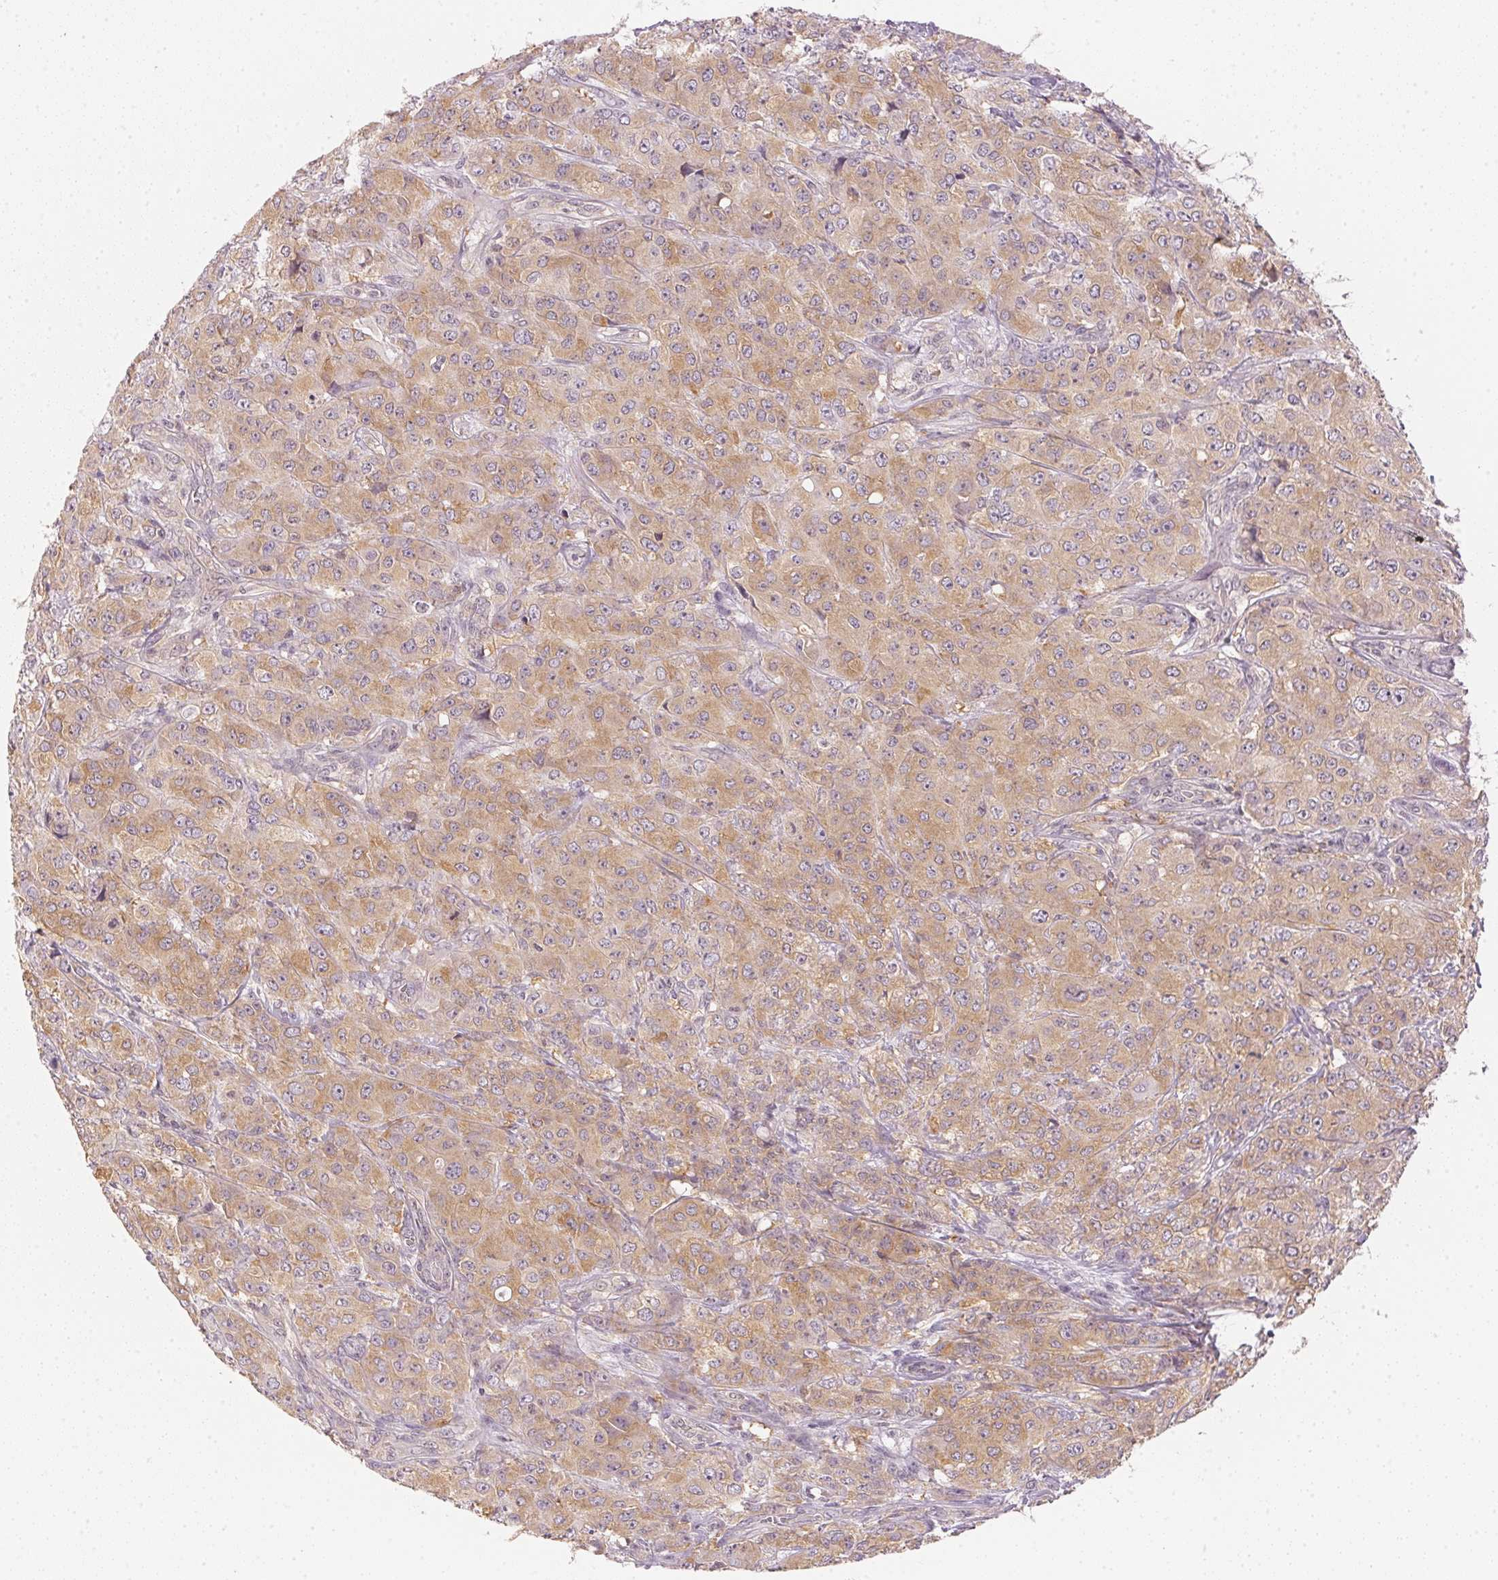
{"staining": {"intensity": "moderate", "quantity": ">75%", "location": "cytoplasmic/membranous"}, "tissue": "breast cancer", "cell_type": "Tumor cells", "image_type": "cancer", "snomed": [{"axis": "morphology", "description": "Normal tissue, NOS"}, {"axis": "morphology", "description": "Duct carcinoma"}, {"axis": "topography", "description": "Breast"}], "caption": "Immunohistochemistry (DAB) staining of human infiltrating ductal carcinoma (breast) exhibits moderate cytoplasmic/membranous protein expression in approximately >75% of tumor cells.", "gene": "KPRP", "patient": {"sex": "female", "age": 43}}